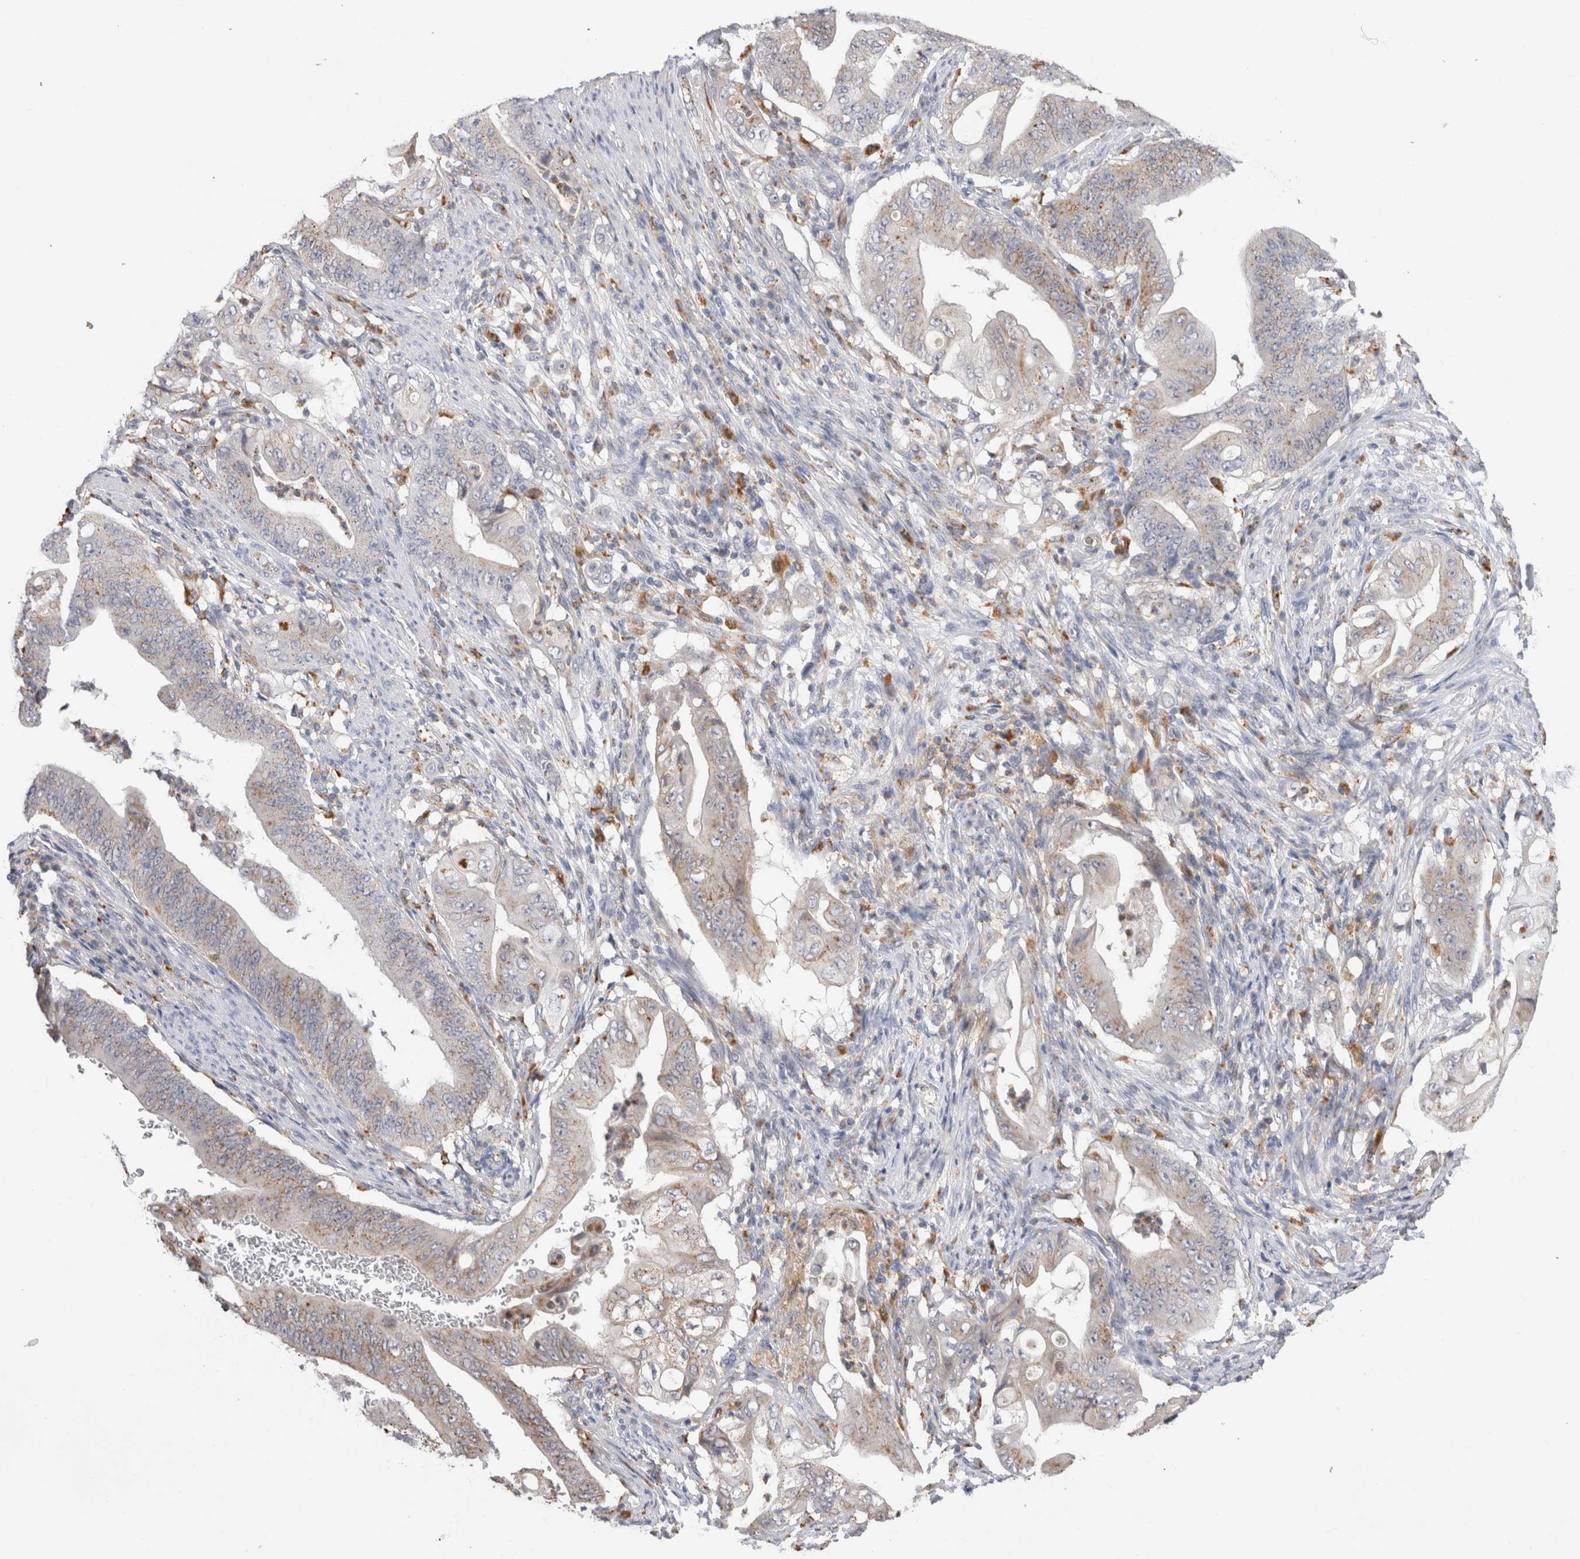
{"staining": {"intensity": "moderate", "quantity": "25%-75%", "location": "cytoplasmic/membranous"}, "tissue": "stomach cancer", "cell_type": "Tumor cells", "image_type": "cancer", "snomed": [{"axis": "morphology", "description": "Adenocarcinoma, NOS"}, {"axis": "topography", "description": "Stomach"}], "caption": "Protein staining of stomach adenocarcinoma tissue exhibits moderate cytoplasmic/membranous expression in about 25%-75% of tumor cells.", "gene": "GNS", "patient": {"sex": "female", "age": 73}}